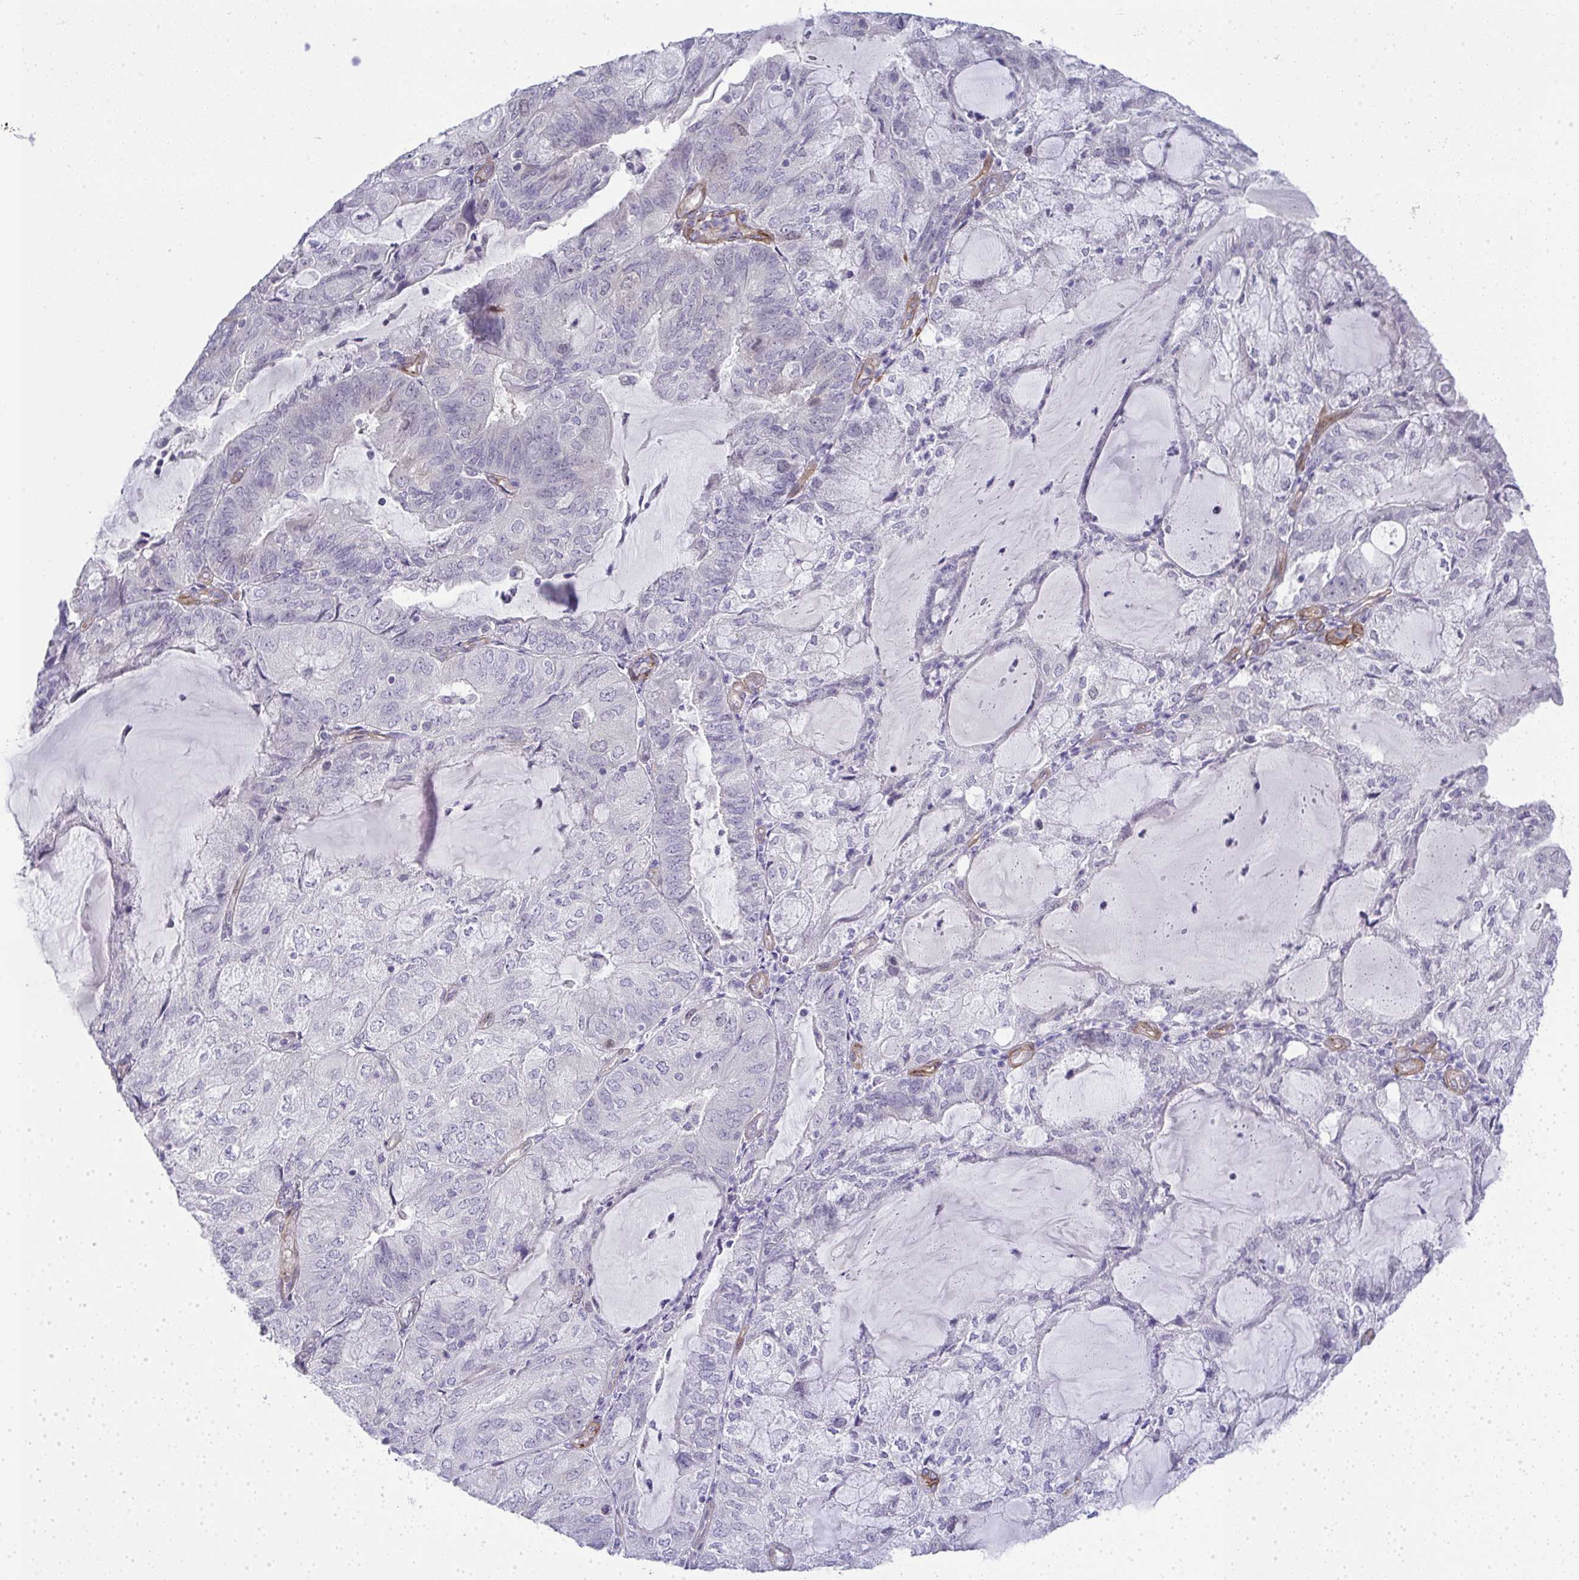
{"staining": {"intensity": "negative", "quantity": "none", "location": "none"}, "tissue": "endometrial cancer", "cell_type": "Tumor cells", "image_type": "cancer", "snomed": [{"axis": "morphology", "description": "Adenocarcinoma, NOS"}, {"axis": "topography", "description": "Endometrium"}], "caption": "Tumor cells show no significant protein expression in endometrial cancer.", "gene": "UBE2S", "patient": {"sex": "female", "age": 81}}